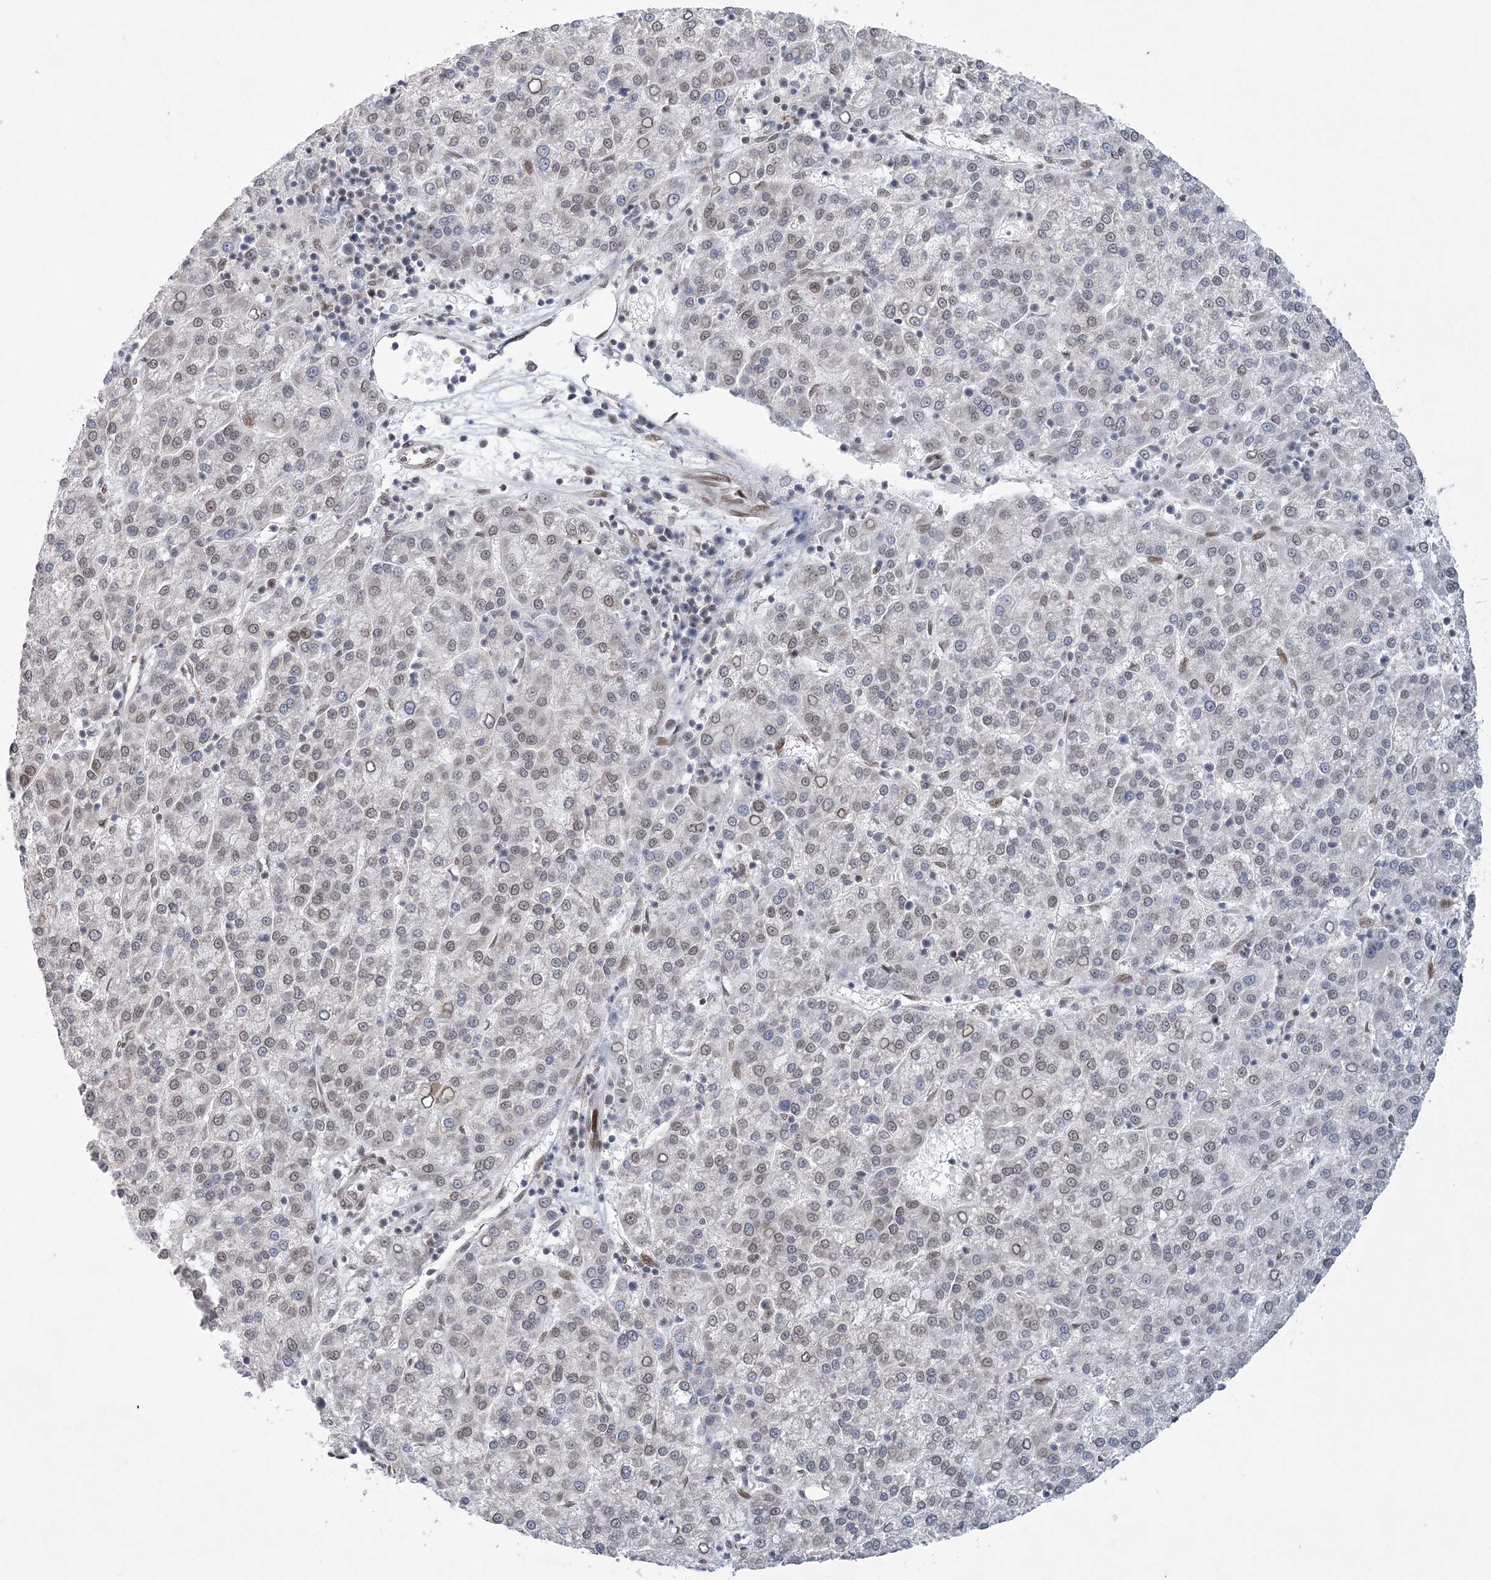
{"staining": {"intensity": "weak", "quantity": "<25%", "location": "nuclear"}, "tissue": "liver cancer", "cell_type": "Tumor cells", "image_type": "cancer", "snomed": [{"axis": "morphology", "description": "Carcinoma, Hepatocellular, NOS"}, {"axis": "topography", "description": "Liver"}], "caption": "The photomicrograph reveals no significant positivity in tumor cells of liver cancer.", "gene": "WAC", "patient": {"sex": "female", "age": 58}}